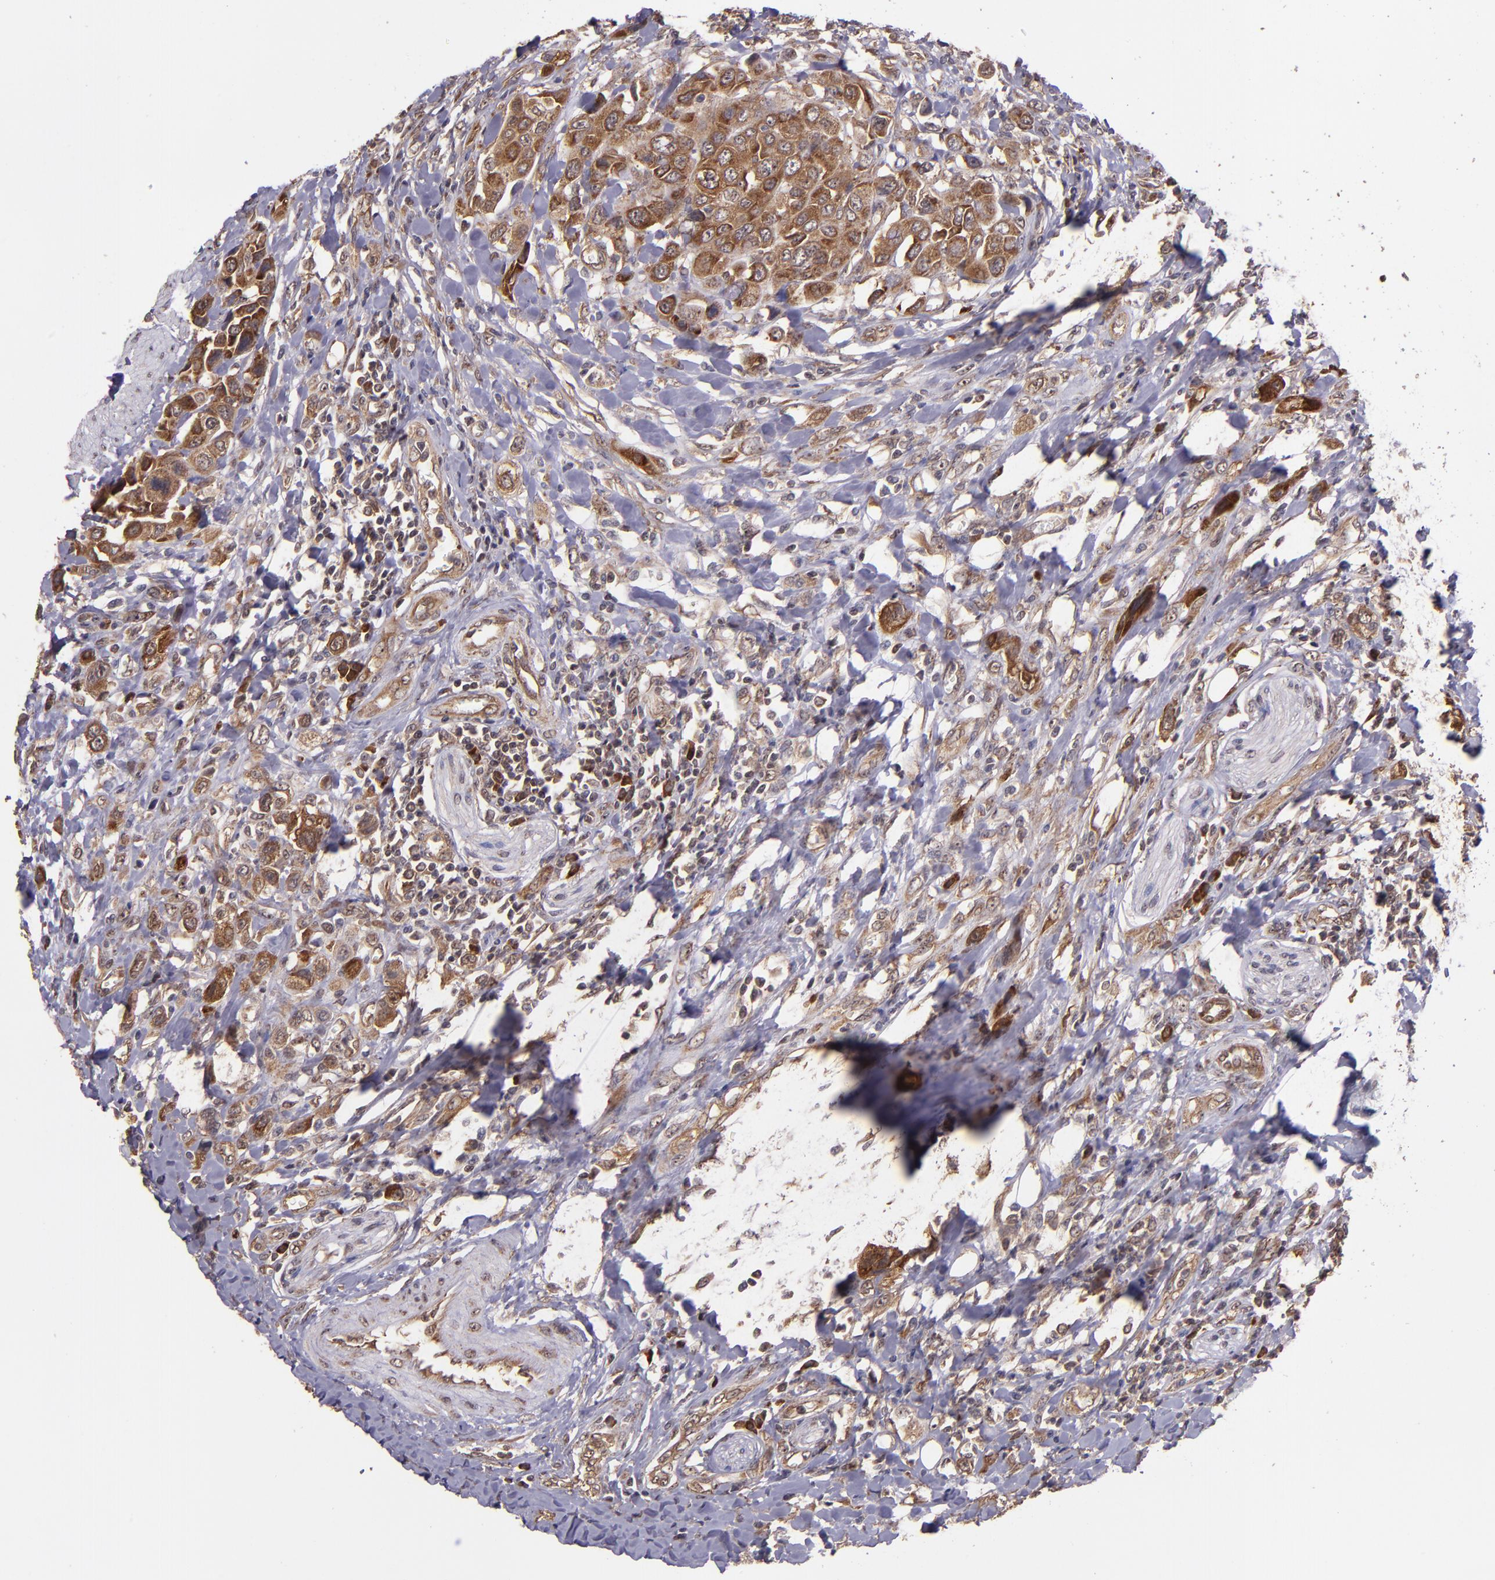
{"staining": {"intensity": "strong", "quantity": ">75%", "location": "cytoplasmic/membranous"}, "tissue": "urothelial cancer", "cell_type": "Tumor cells", "image_type": "cancer", "snomed": [{"axis": "morphology", "description": "Urothelial carcinoma, High grade"}, {"axis": "topography", "description": "Urinary bladder"}], "caption": "Immunohistochemistry (IHC) (DAB) staining of human urothelial cancer displays strong cytoplasmic/membranous protein positivity in about >75% of tumor cells. The staining was performed using DAB, with brown indicating positive protein expression. Nuclei are stained blue with hematoxylin.", "gene": "USP51", "patient": {"sex": "male", "age": 50}}